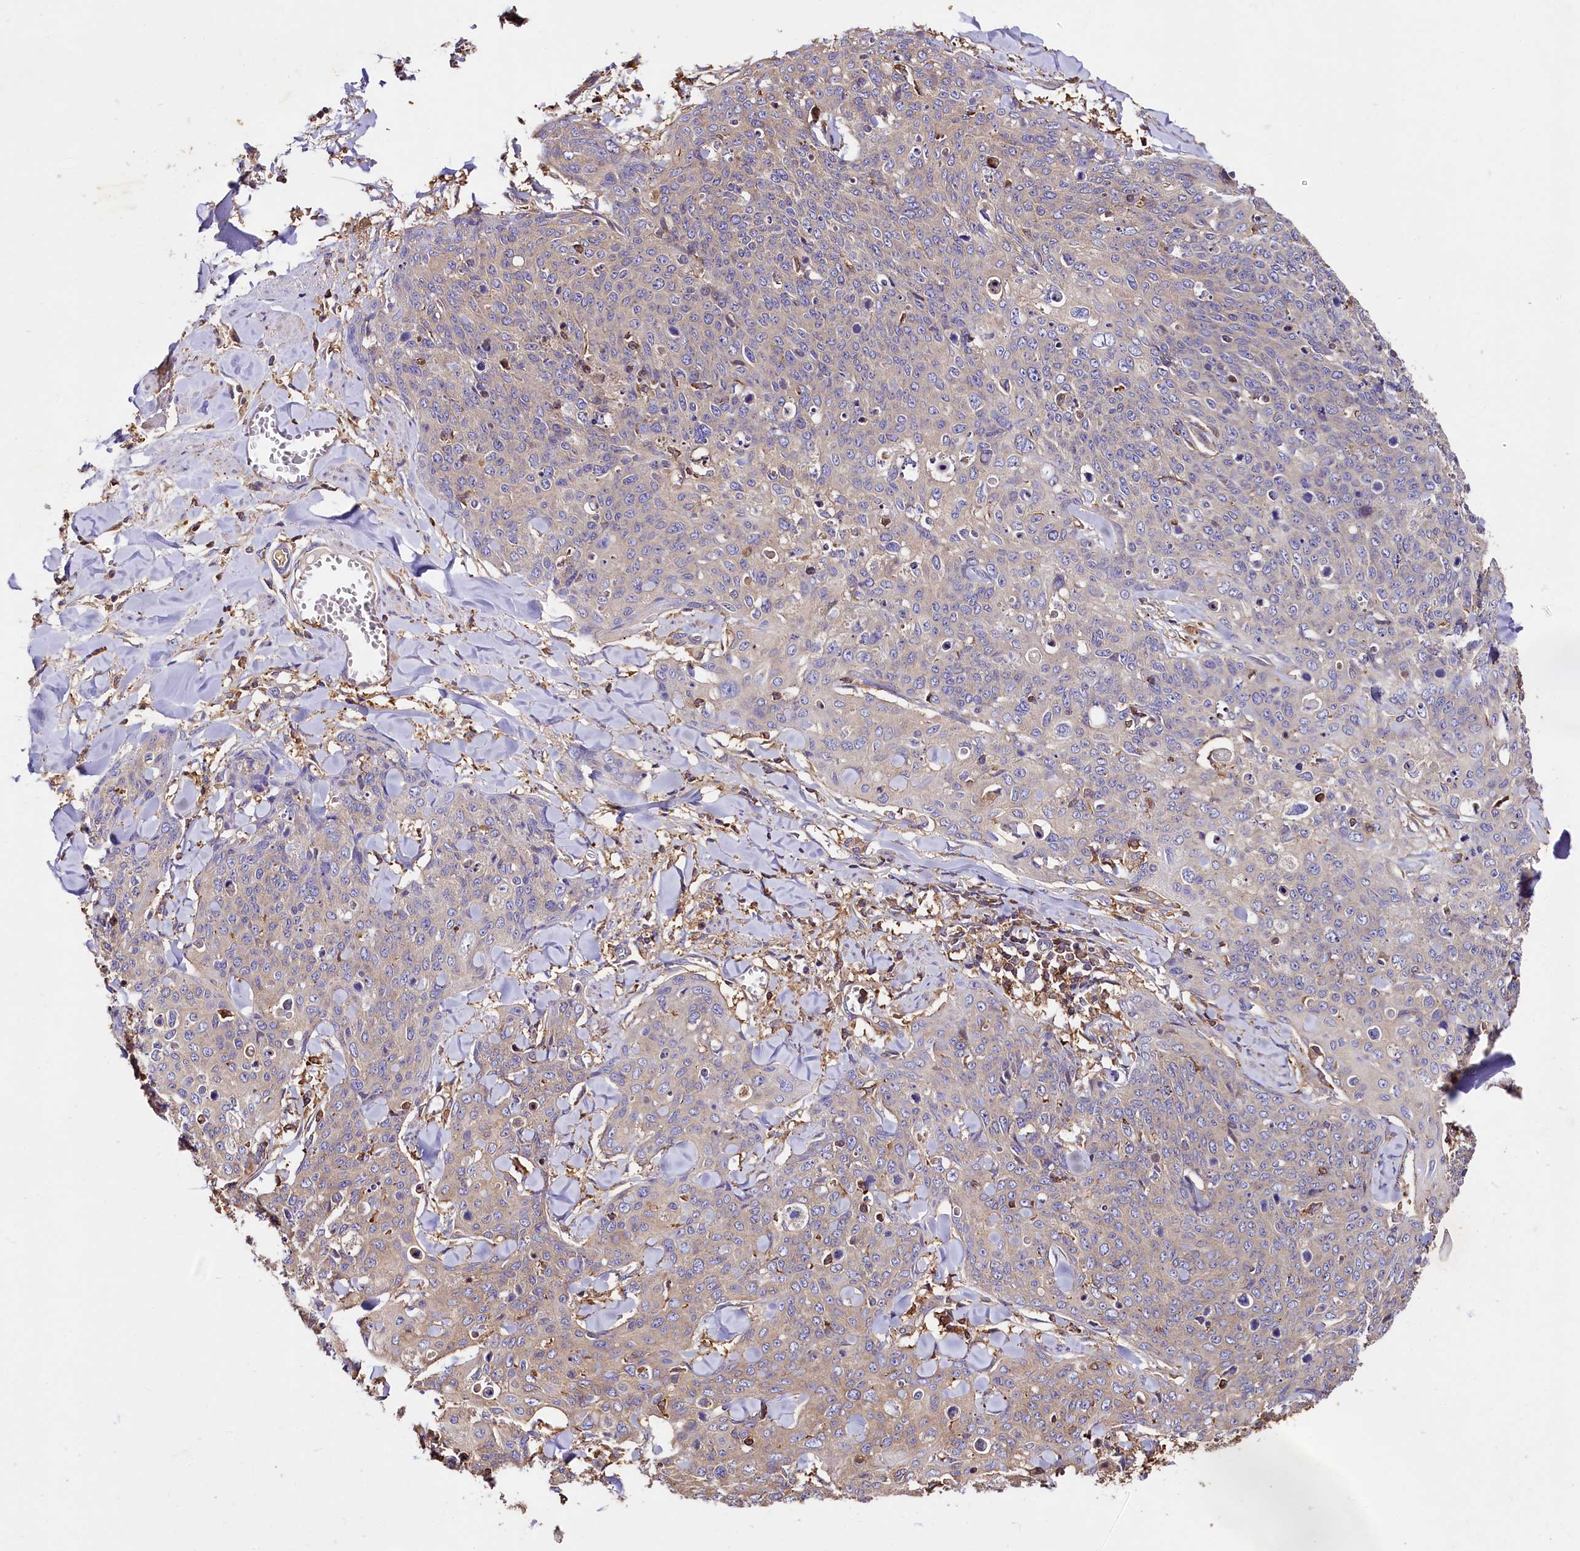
{"staining": {"intensity": "weak", "quantity": "25%-75%", "location": "cytoplasmic/membranous"}, "tissue": "skin cancer", "cell_type": "Tumor cells", "image_type": "cancer", "snomed": [{"axis": "morphology", "description": "Squamous cell carcinoma, NOS"}, {"axis": "topography", "description": "Skin"}, {"axis": "topography", "description": "Vulva"}], "caption": "The histopathology image demonstrates a brown stain indicating the presence of a protein in the cytoplasmic/membranous of tumor cells in skin cancer (squamous cell carcinoma).", "gene": "RARS2", "patient": {"sex": "female", "age": 85}}